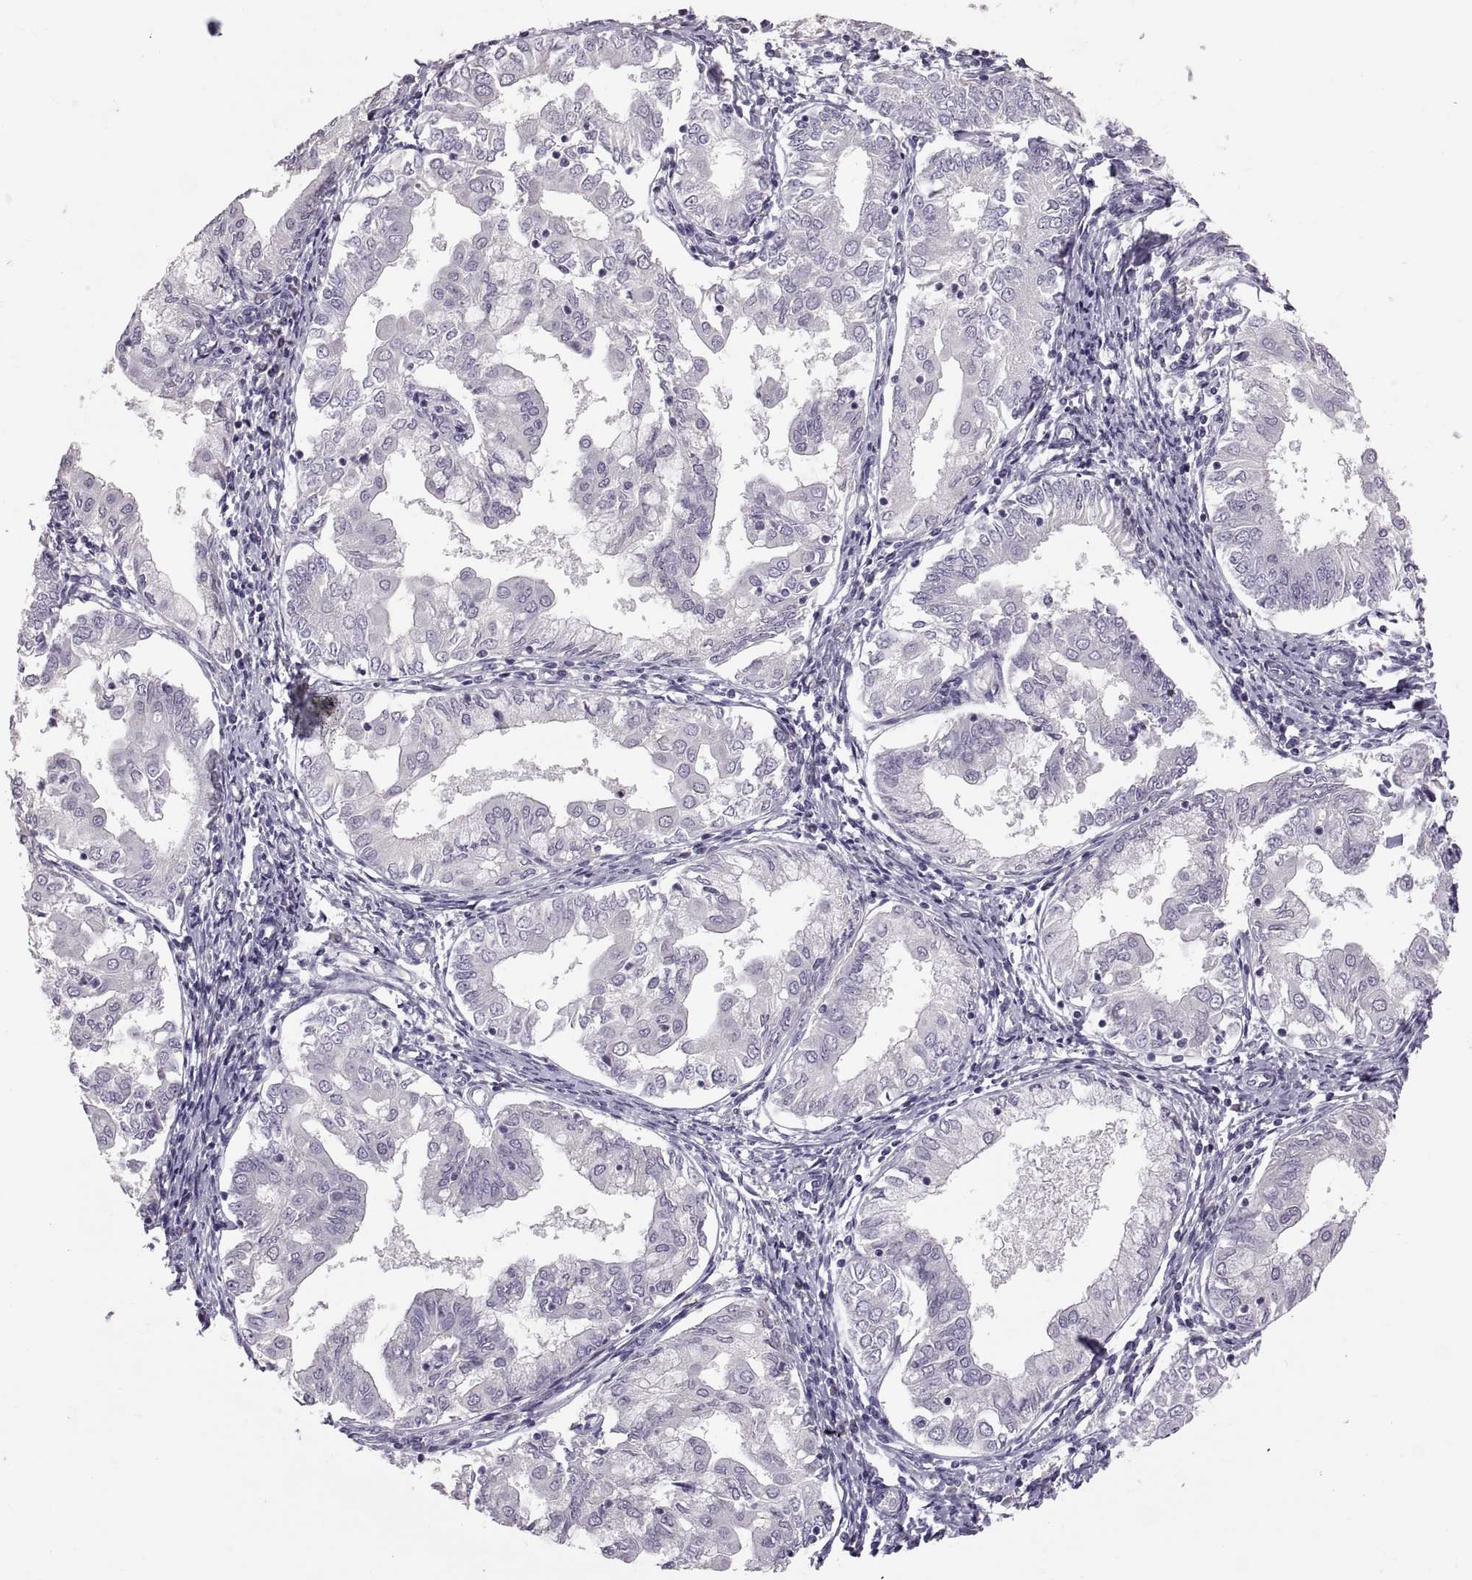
{"staining": {"intensity": "negative", "quantity": "none", "location": "none"}, "tissue": "endometrial cancer", "cell_type": "Tumor cells", "image_type": "cancer", "snomed": [{"axis": "morphology", "description": "Adenocarcinoma, NOS"}, {"axis": "topography", "description": "Endometrium"}], "caption": "A micrograph of human endometrial cancer (adenocarcinoma) is negative for staining in tumor cells.", "gene": "WFDC8", "patient": {"sex": "female", "age": 68}}